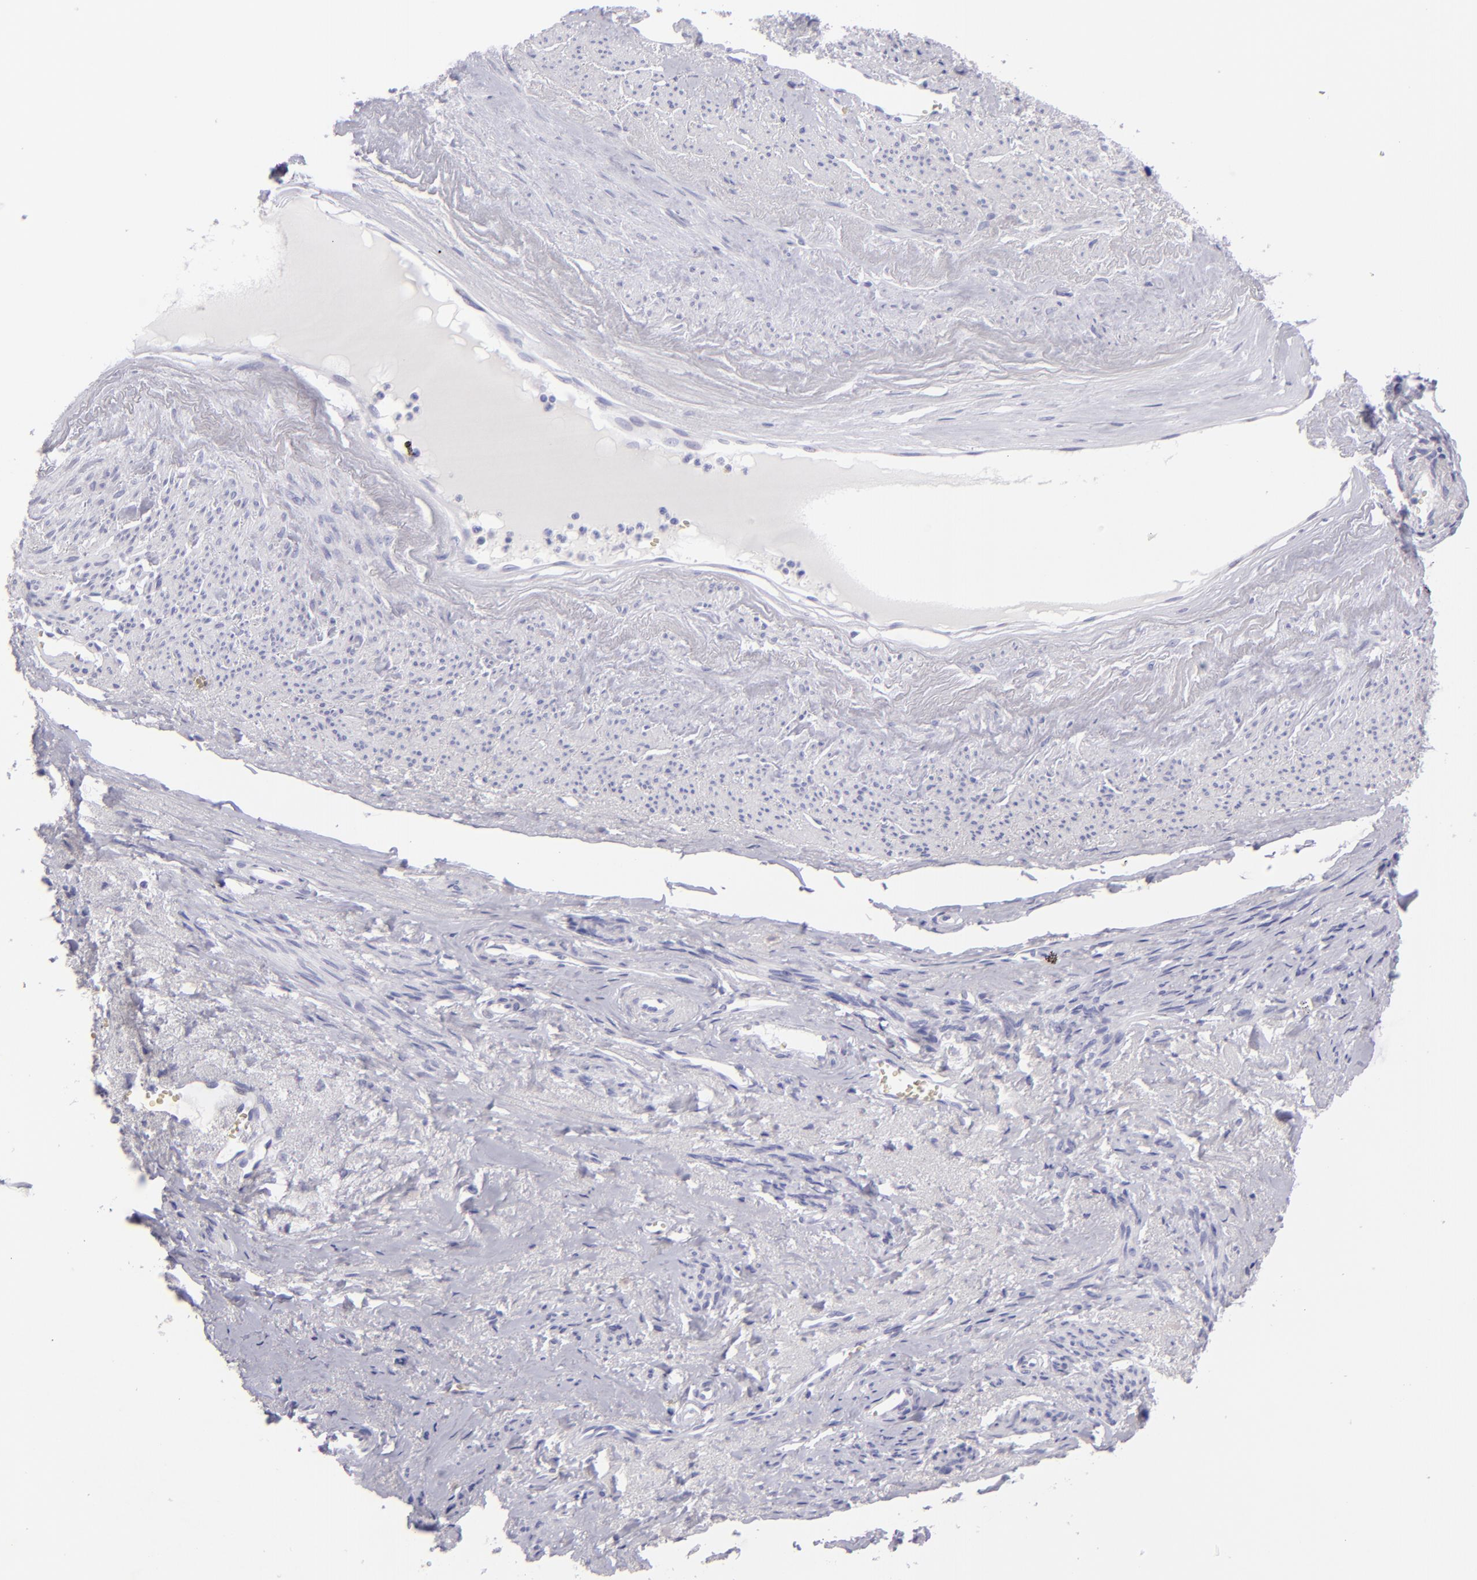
{"staining": {"intensity": "negative", "quantity": "none", "location": "none"}, "tissue": "endometrial cancer", "cell_type": "Tumor cells", "image_type": "cancer", "snomed": [{"axis": "morphology", "description": "Adenocarcinoma, NOS"}, {"axis": "topography", "description": "Endometrium"}], "caption": "Immunohistochemistry (IHC) photomicrograph of neoplastic tissue: endometrial adenocarcinoma stained with DAB shows no significant protein expression in tumor cells.", "gene": "MUC5AC", "patient": {"sex": "female", "age": 75}}